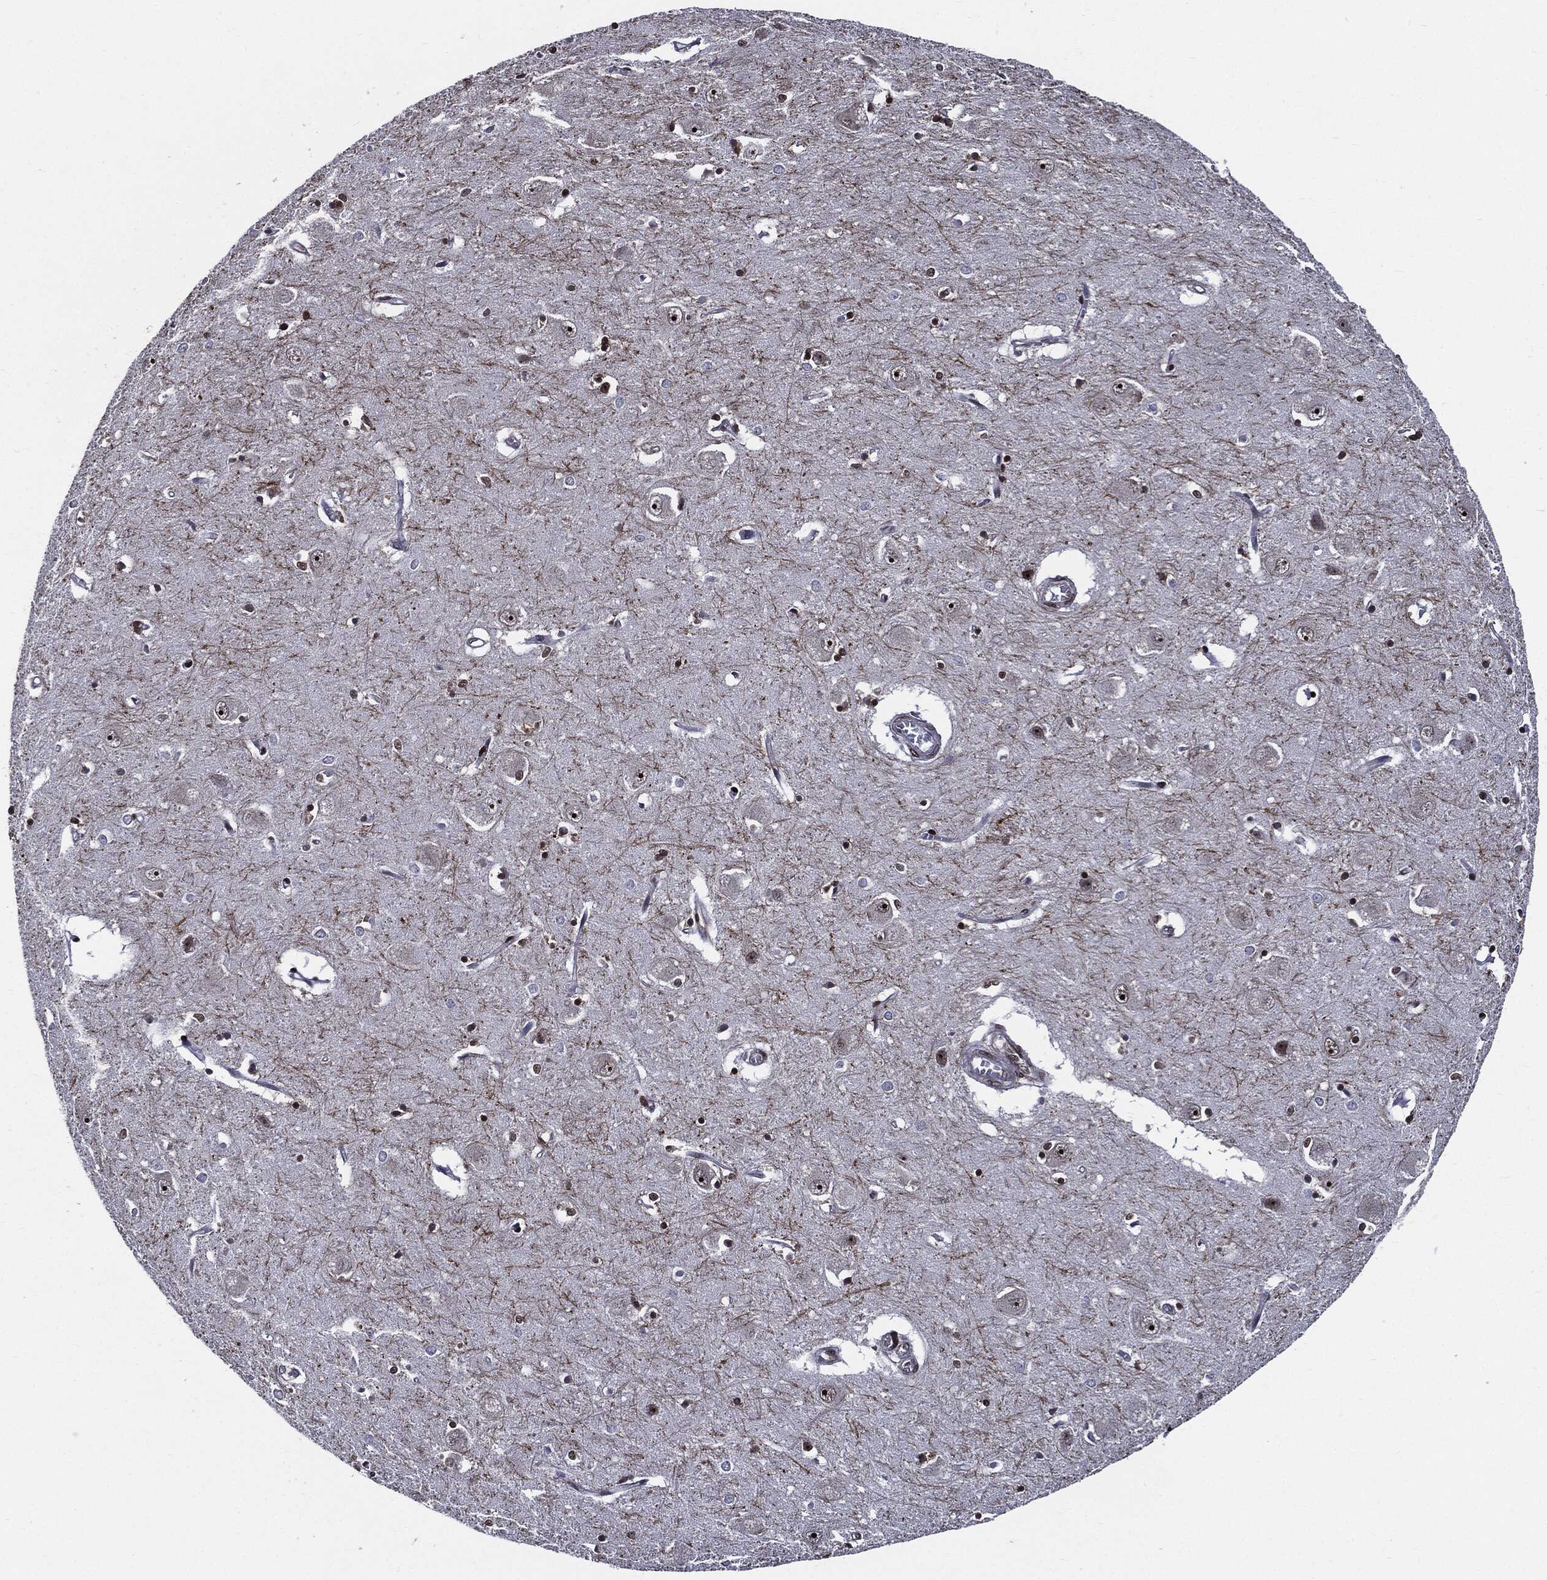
{"staining": {"intensity": "strong", "quantity": "25%-75%", "location": "nuclear"}, "tissue": "caudate", "cell_type": "Glial cells", "image_type": "normal", "snomed": [{"axis": "morphology", "description": "Normal tissue, NOS"}, {"axis": "topography", "description": "Lateral ventricle wall"}], "caption": "Protein staining shows strong nuclear positivity in approximately 25%-75% of glial cells in normal caudate.", "gene": "ZFP91", "patient": {"sex": "male", "age": 54}}